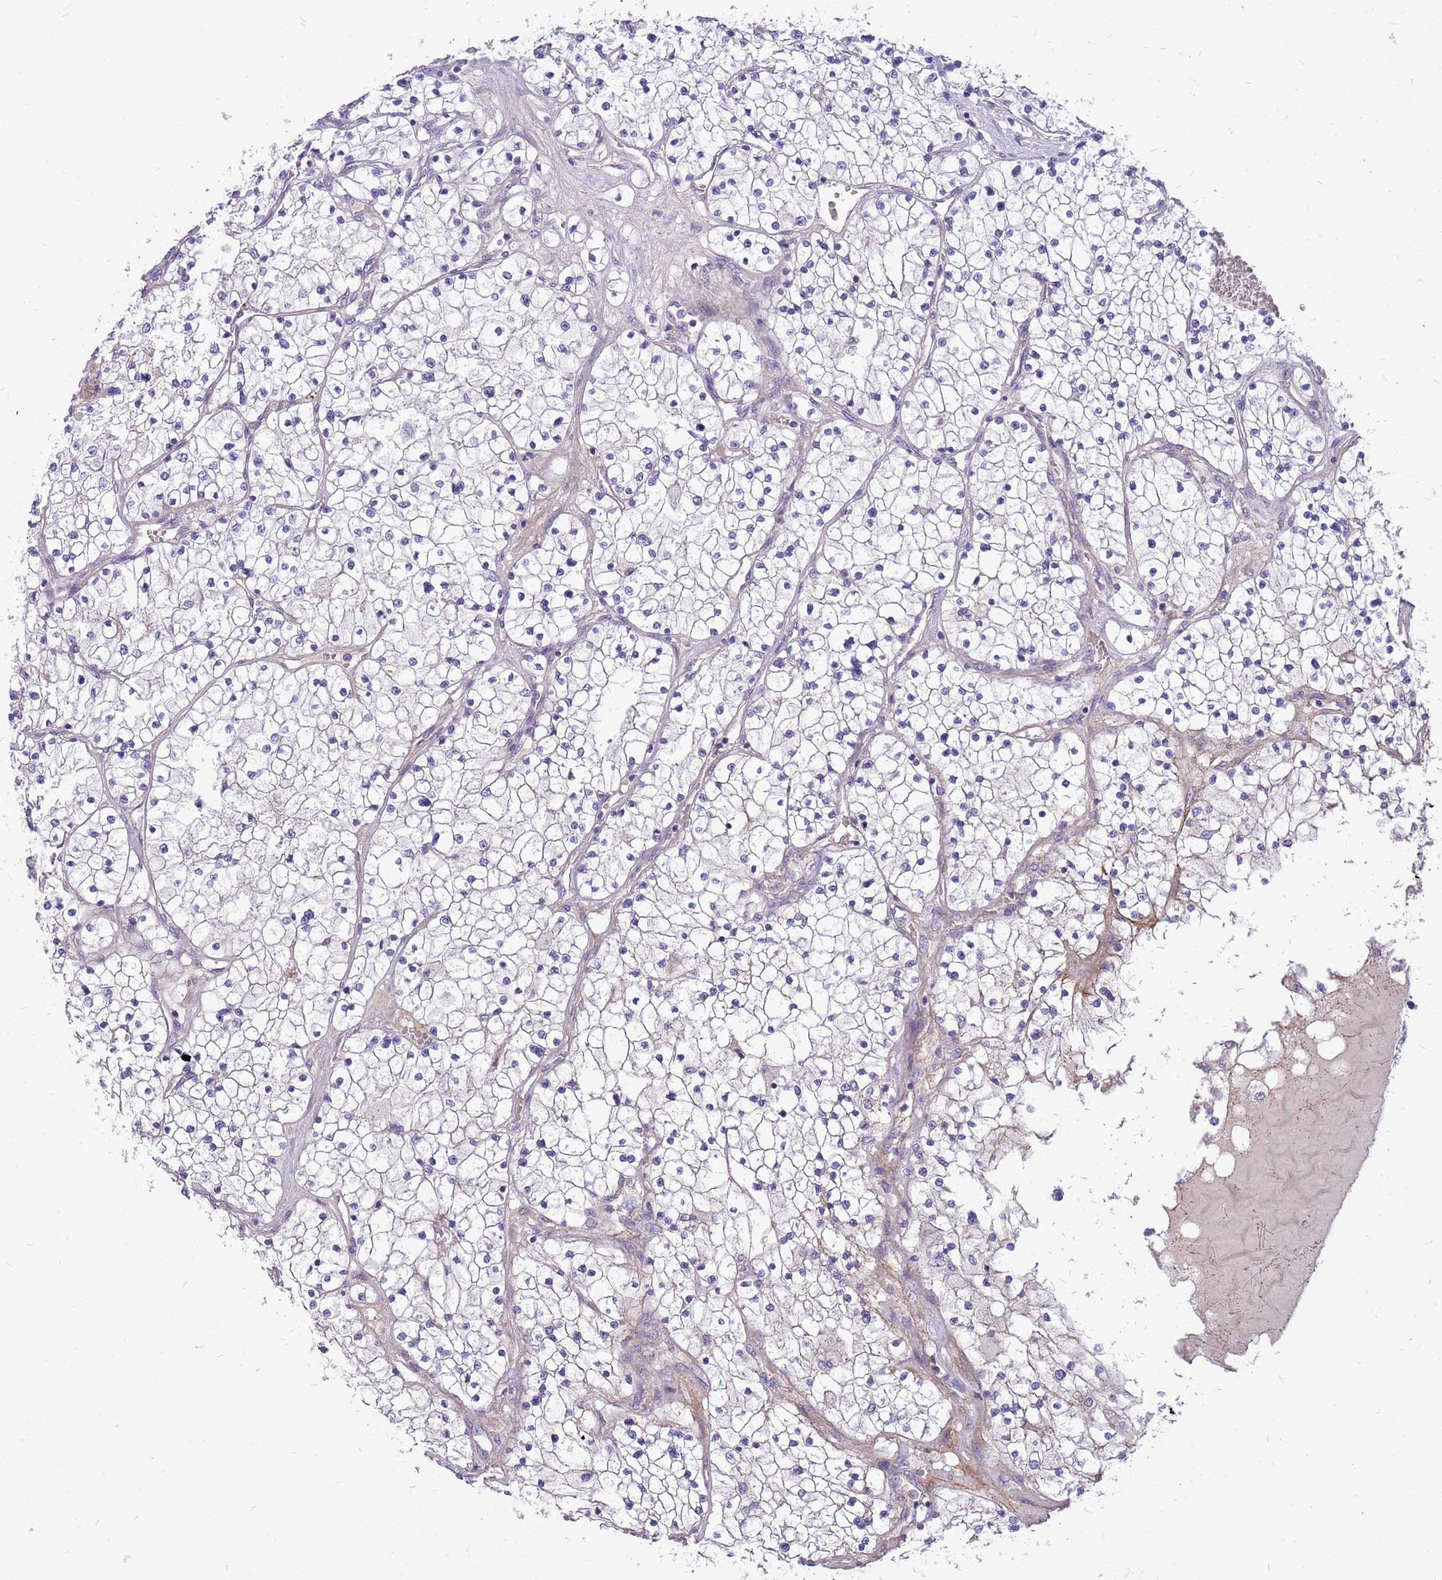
{"staining": {"intensity": "negative", "quantity": "none", "location": "none"}, "tissue": "renal cancer", "cell_type": "Tumor cells", "image_type": "cancer", "snomed": [{"axis": "morphology", "description": "Normal tissue, NOS"}, {"axis": "morphology", "description": "Adenocarcinoma, NOS"}, {"axis": "topography", "description": "Kidney"}], "caption": "DAB immunohistochemical staining of renal cancer exhibits no significant staining in tumor cells.", "gene": "NTN4", "patient": {"sex": "male", "age": 68}}